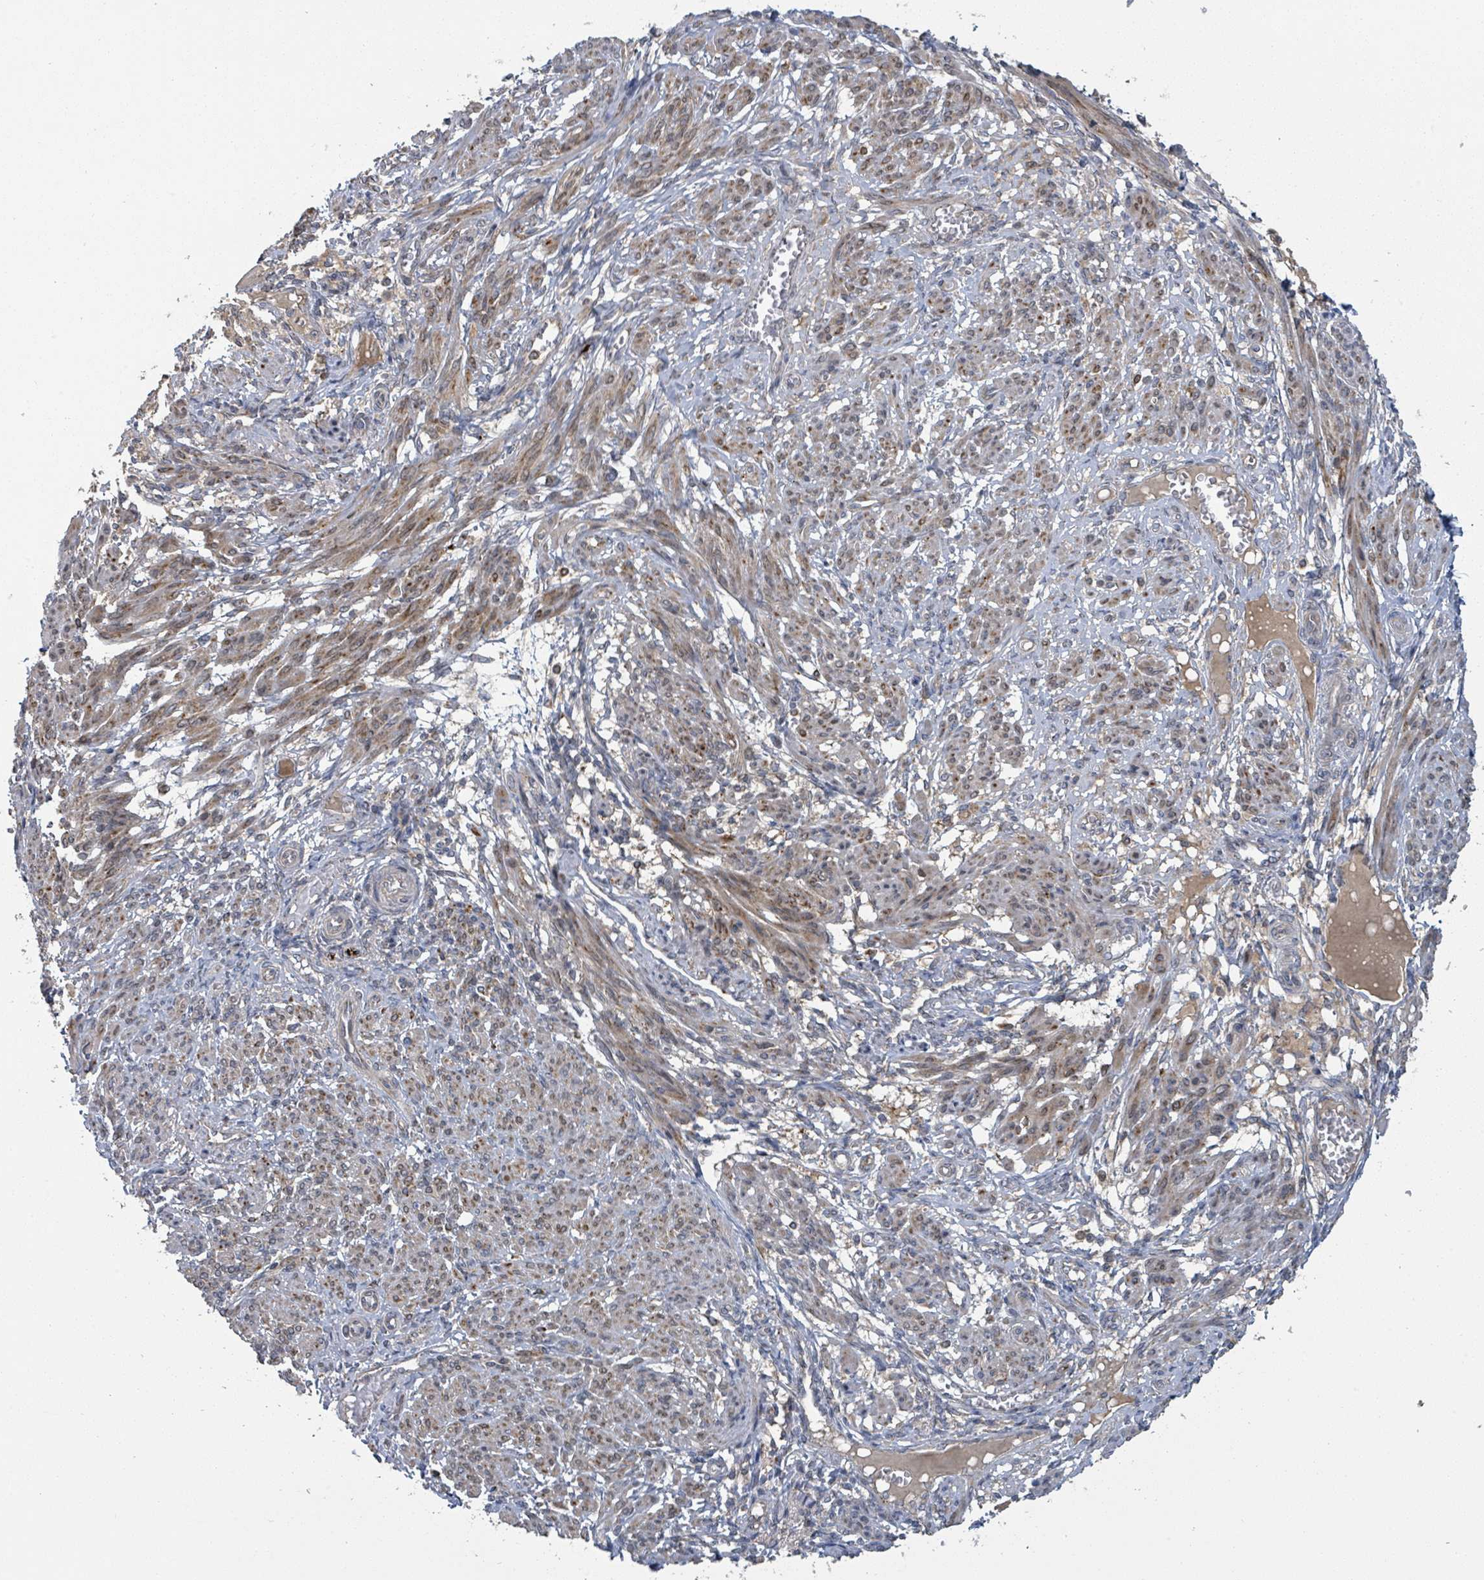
{"staining": {"intensity": "moderate", "quantity": "25%-75%", "location": "cytoplasmic/membranous"}, "tissue": "smooth muscle", "cell_type": "Smooth muscle cells", "image_type": "normal", "snomed": [{"axis": "morphology", "description": "Normal tissue, NOS"}, {"axis": "topography", "description": "Smooth muscle"}], "caption": "Approximately 25%-75% of smooth muscle cells in unremarkable human smooth muscle reveal moderate cytoplasmic/membranous protein positivity as visualized by brown immunohistochemical staining.", "gene": "CCDC121", "patient": {"sex": "female", "age": 39}}